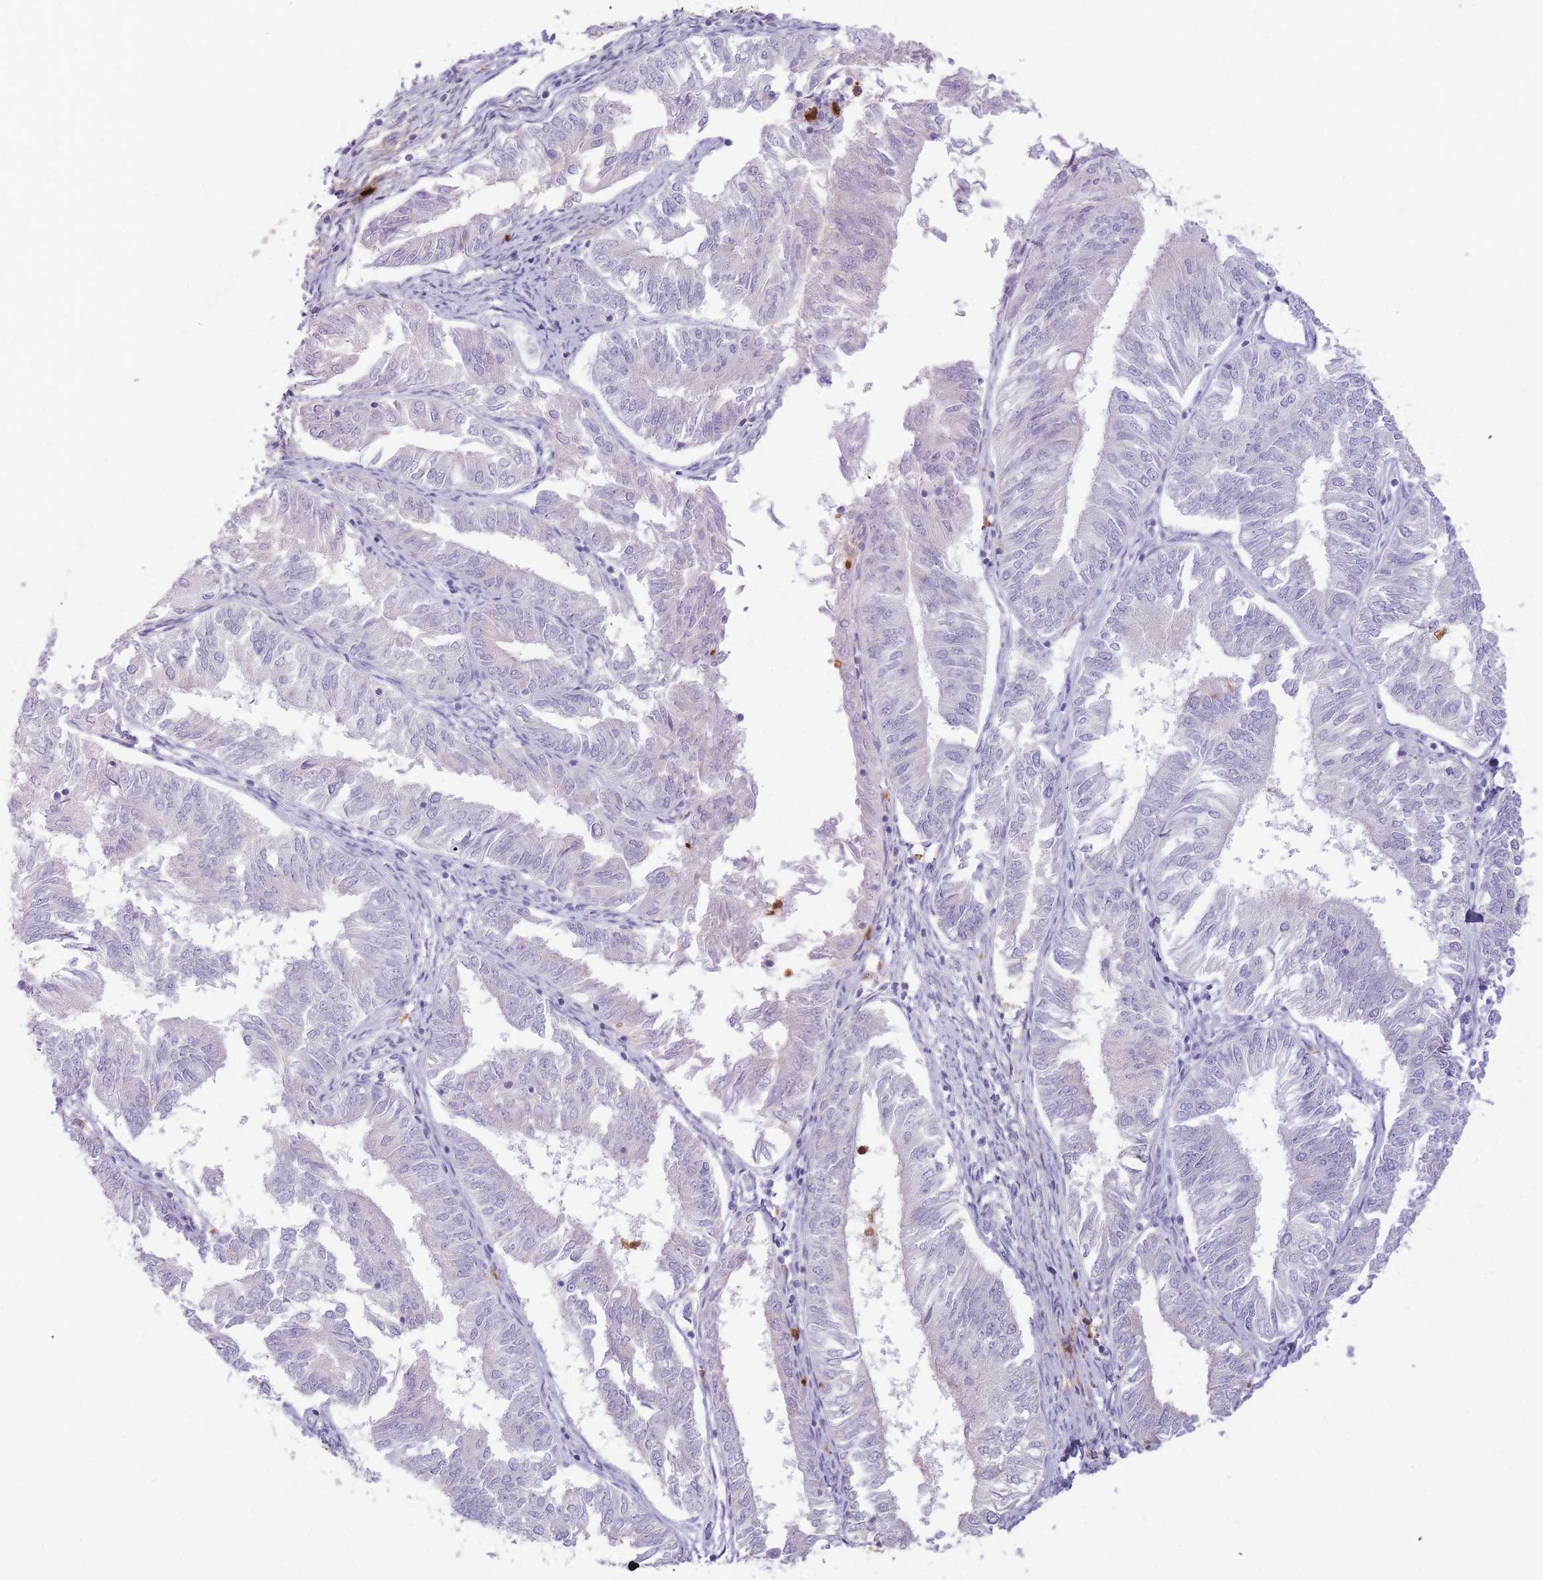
{"staining": {"intensity": "negative", "quantity": "none", "location": "none"}, "tissue": "endometrial cancer", "cell_type": "Tumor cells", "image_type": "cancer", "snomed": [{"axis": "morphology", "description": "Adenocarcinoma, NOS"}, {"axis": "topography", "description": "Endometrium"}], "caption": "Immunohistochemistry of endometrial adenocarcinoma displays no positivity in tumor cells.", "gene": "TPSAB1", "patient": {"sex": "female", "age": 58}}